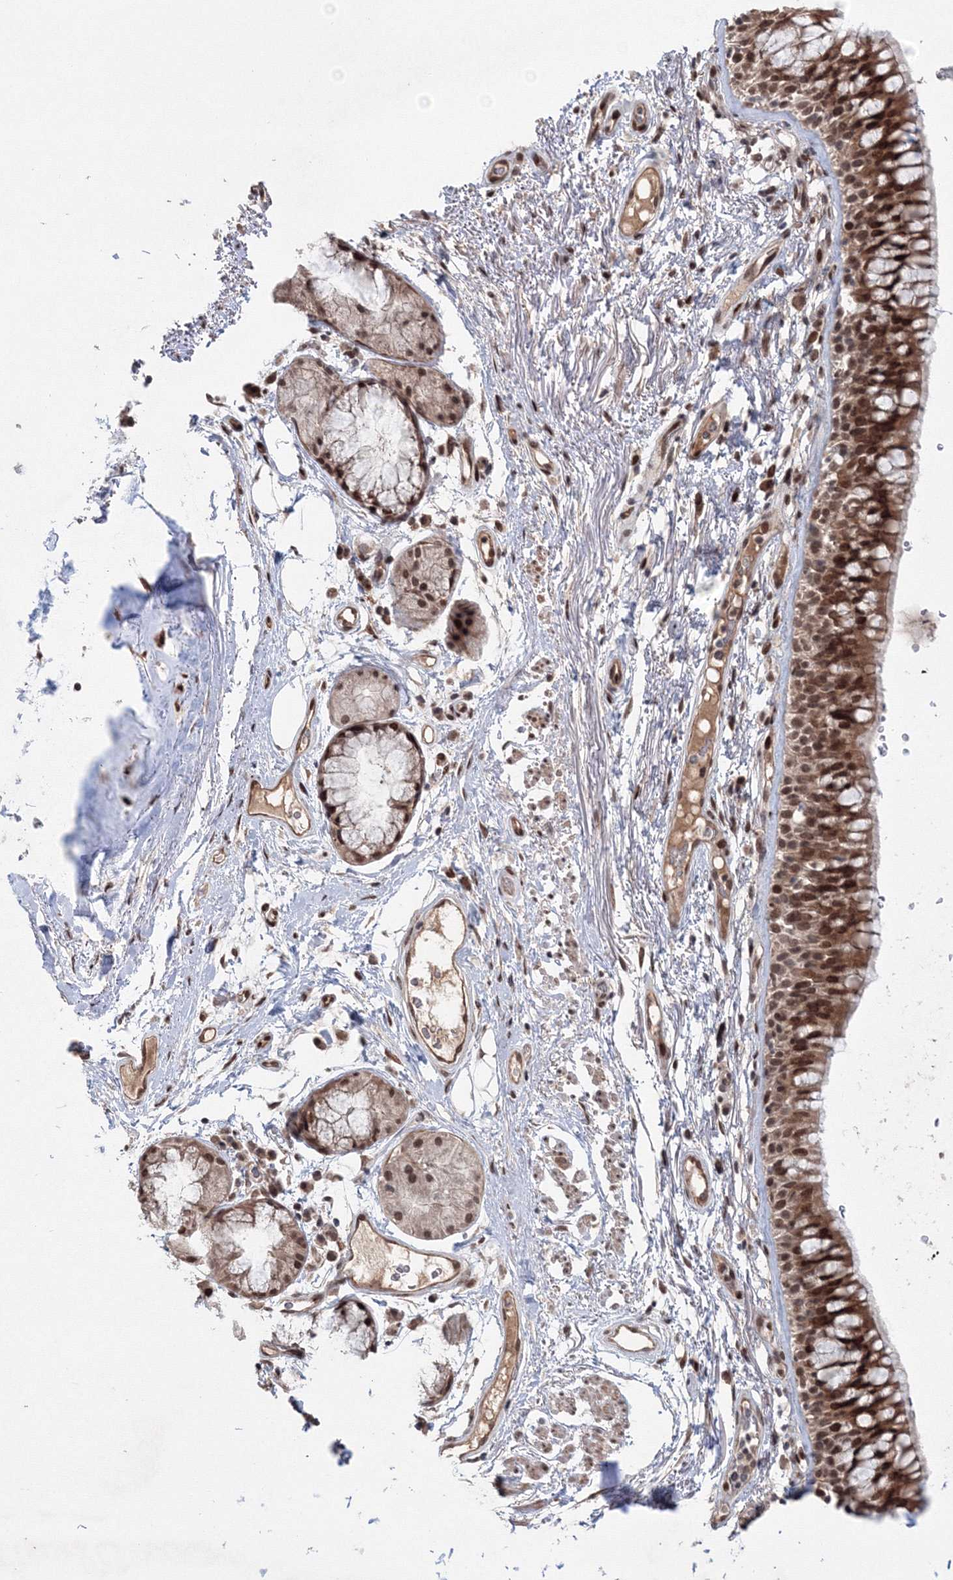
{"staining": {"intensity": "moderate", "quantity": ">75%", "location": "cytoplasmic/membranous,nuclear"}, "tissue": "bronchus", "cell_type": "Respiratory epithelial cells", "image_type": "normal", "snomed": [{"axis": "morphology", "description": "Normal tissue, NOS"}, {"axis": "topography", "description": "Cartilage tissue"}, {"axis": "topography", "description": "Bronchus"}], "caption": "A brown stain highlights moderate cytoplasmic/membranous,nuclear positivity of a protein in respiratory epithelial cells of unremarkable human bronchus. The staining was performed using DAB (3,3'-diaminobenzidine), with brown indicating positive protein expression. Nuclei are stained blue with hematoxylin.", "gene": "NOA1", "patient": {"sex": "female", "age": 73}}